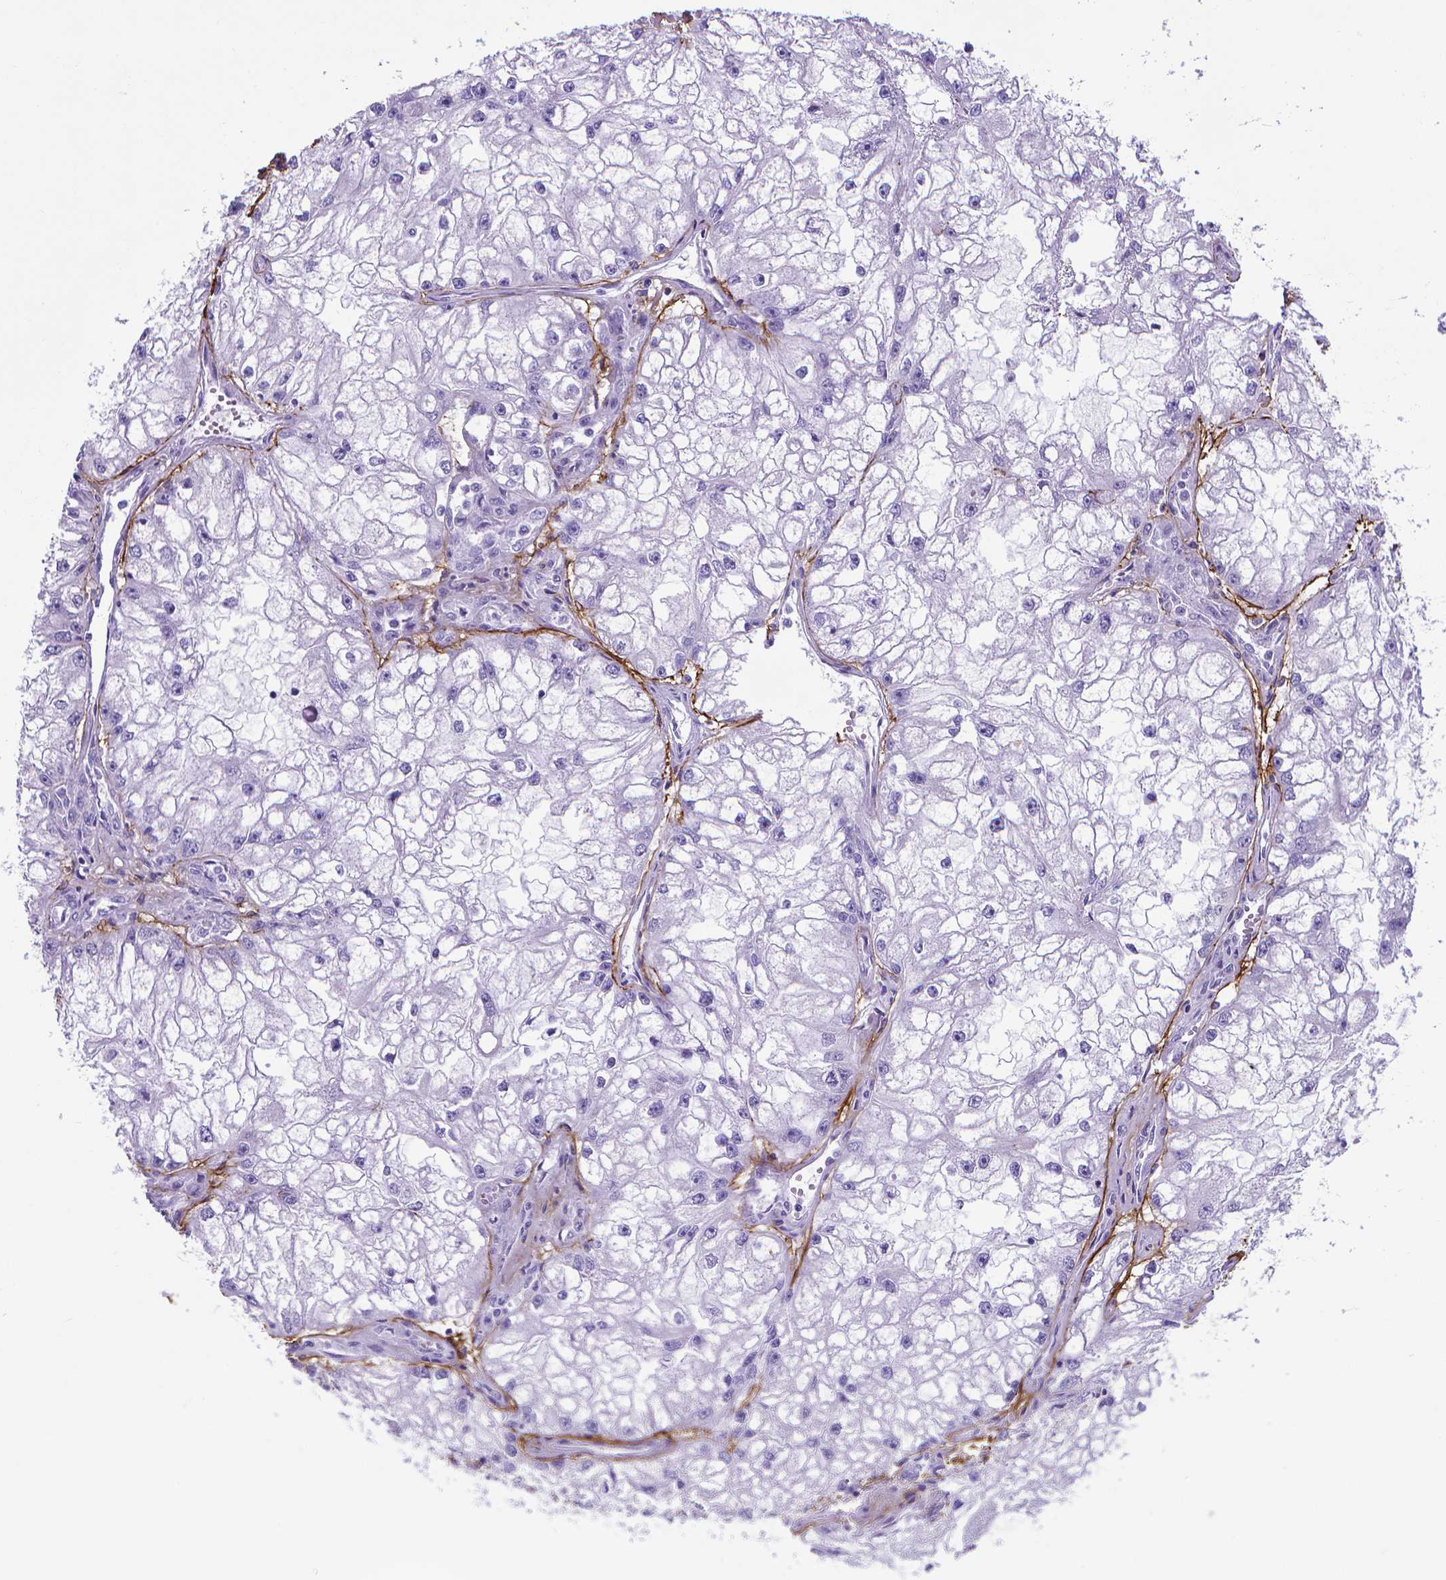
{"staining": {"intensity": "negative", "quantity": "none", "location": "none"}, "tissue": "renal cancer", "cell_type": "Tumor cells", "image_type": "cancer", "snomed": [{"axis": "morphology", "description": "Adenocarcinoma, NOS"}, {"axis": "topography", "description": "Kidney"}], "caption": "Renal cancer (adenocarcinoma) stained for a protein using immunohistochemistry (IHC) reveals no staining tumor cells.", "gene": "MFAP2", "patient": {"sex": "male", "age": 59}}